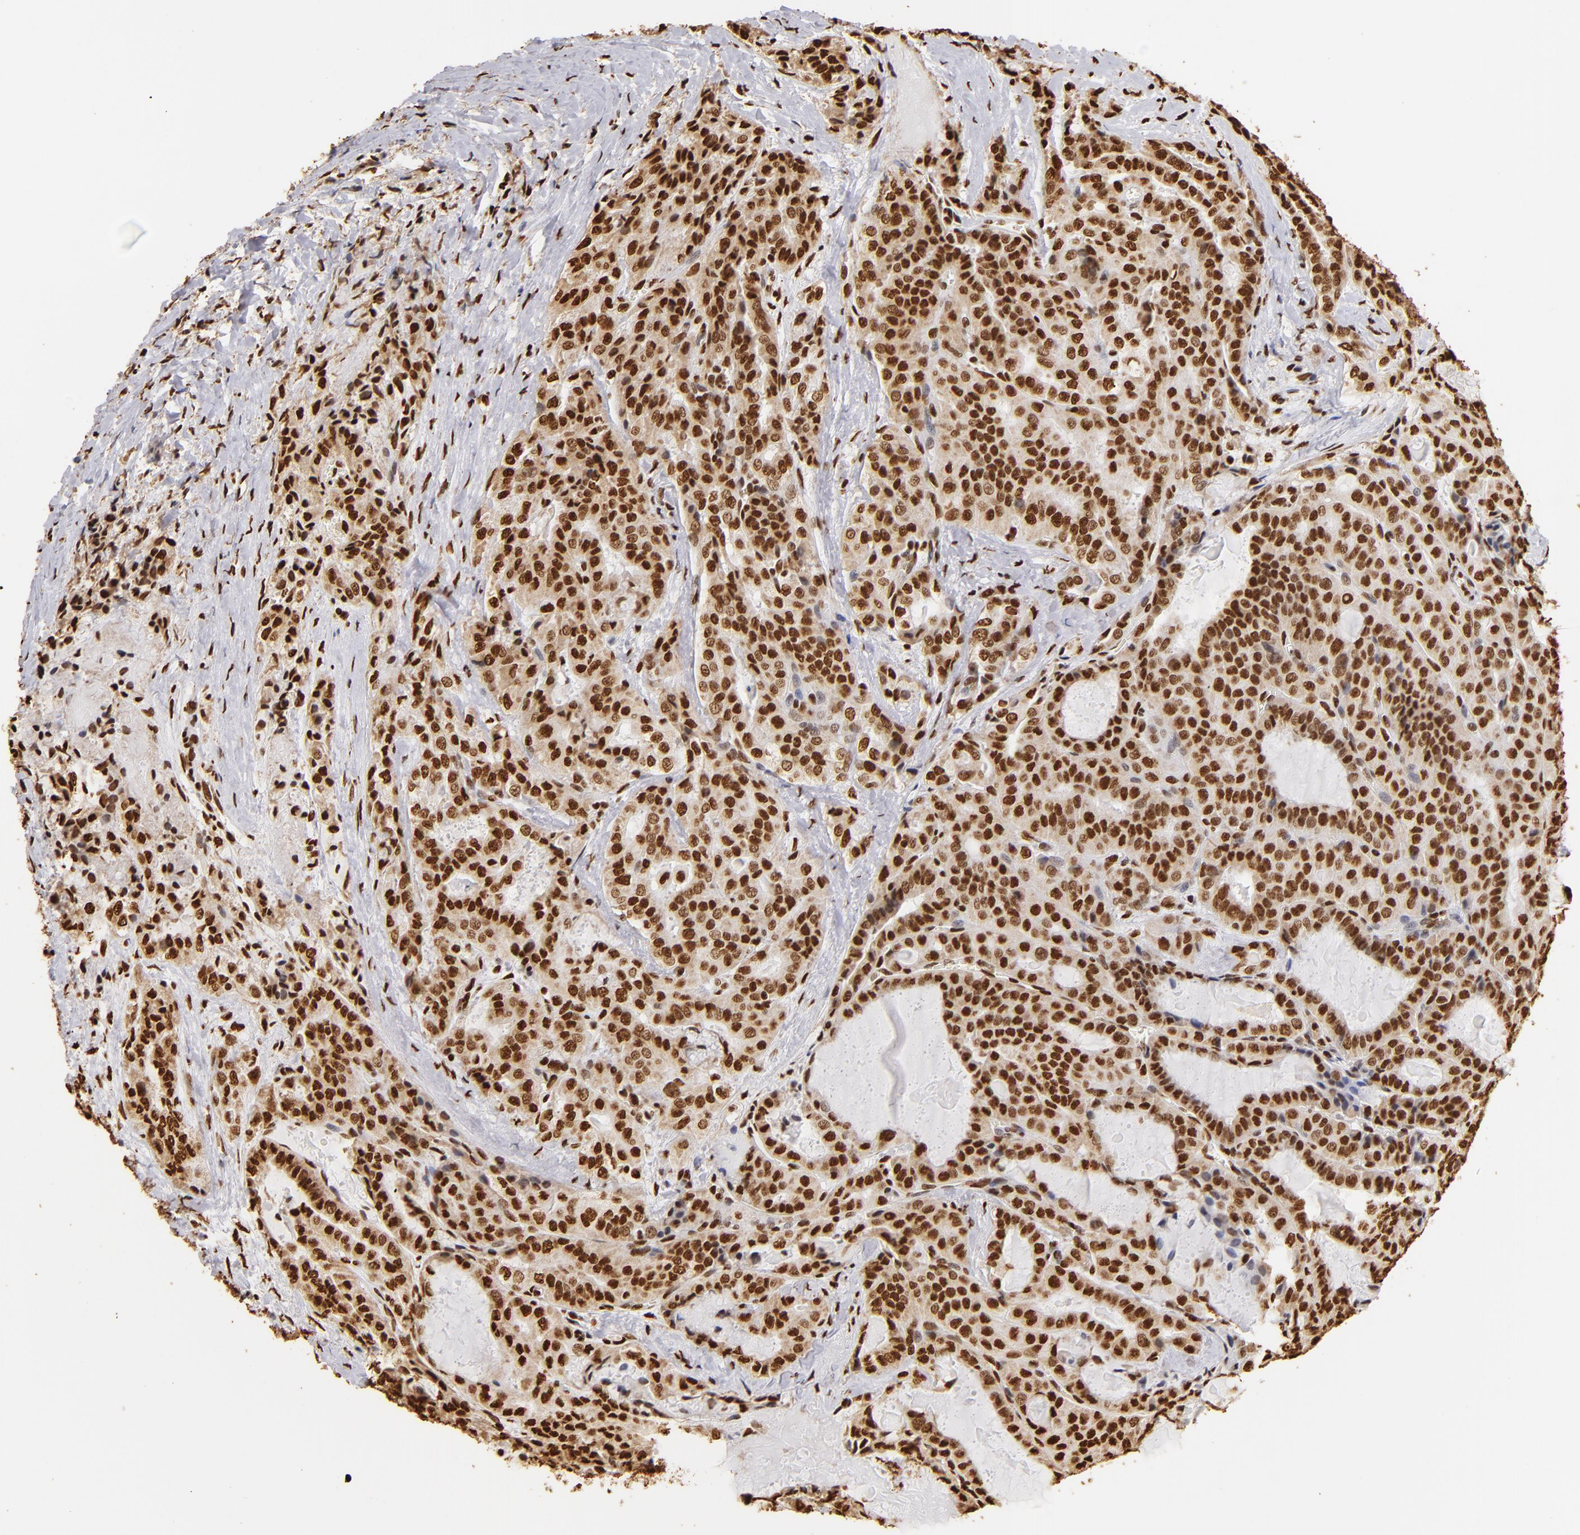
{"staining": {"intensity": "strong", "quantity": ">75%", "location": "cytoplasmic/membranous,nuclear"}, "tissue": "thyroid cancer", "cell_type": "Tumor cells", "image_type": "cancer", "snomed": [{"axis": "morphology", "description": "Papillary adenocarcinoma, NOS"}, {"axis": "topography", "description": "Thyroid gland"}], "caption": "IHC of papillary adenocarcinoma (thyroid) displays high levels of strong cytoplasmic/membranous and nuclear staining in about >75% of tumor cells. Using DAB (brown) and hematoxylin (blue) stains, captured at high magnification using brightfield microscopy.", "gene": "ILF3", "patient": {"sex": "female", "age": 71}}